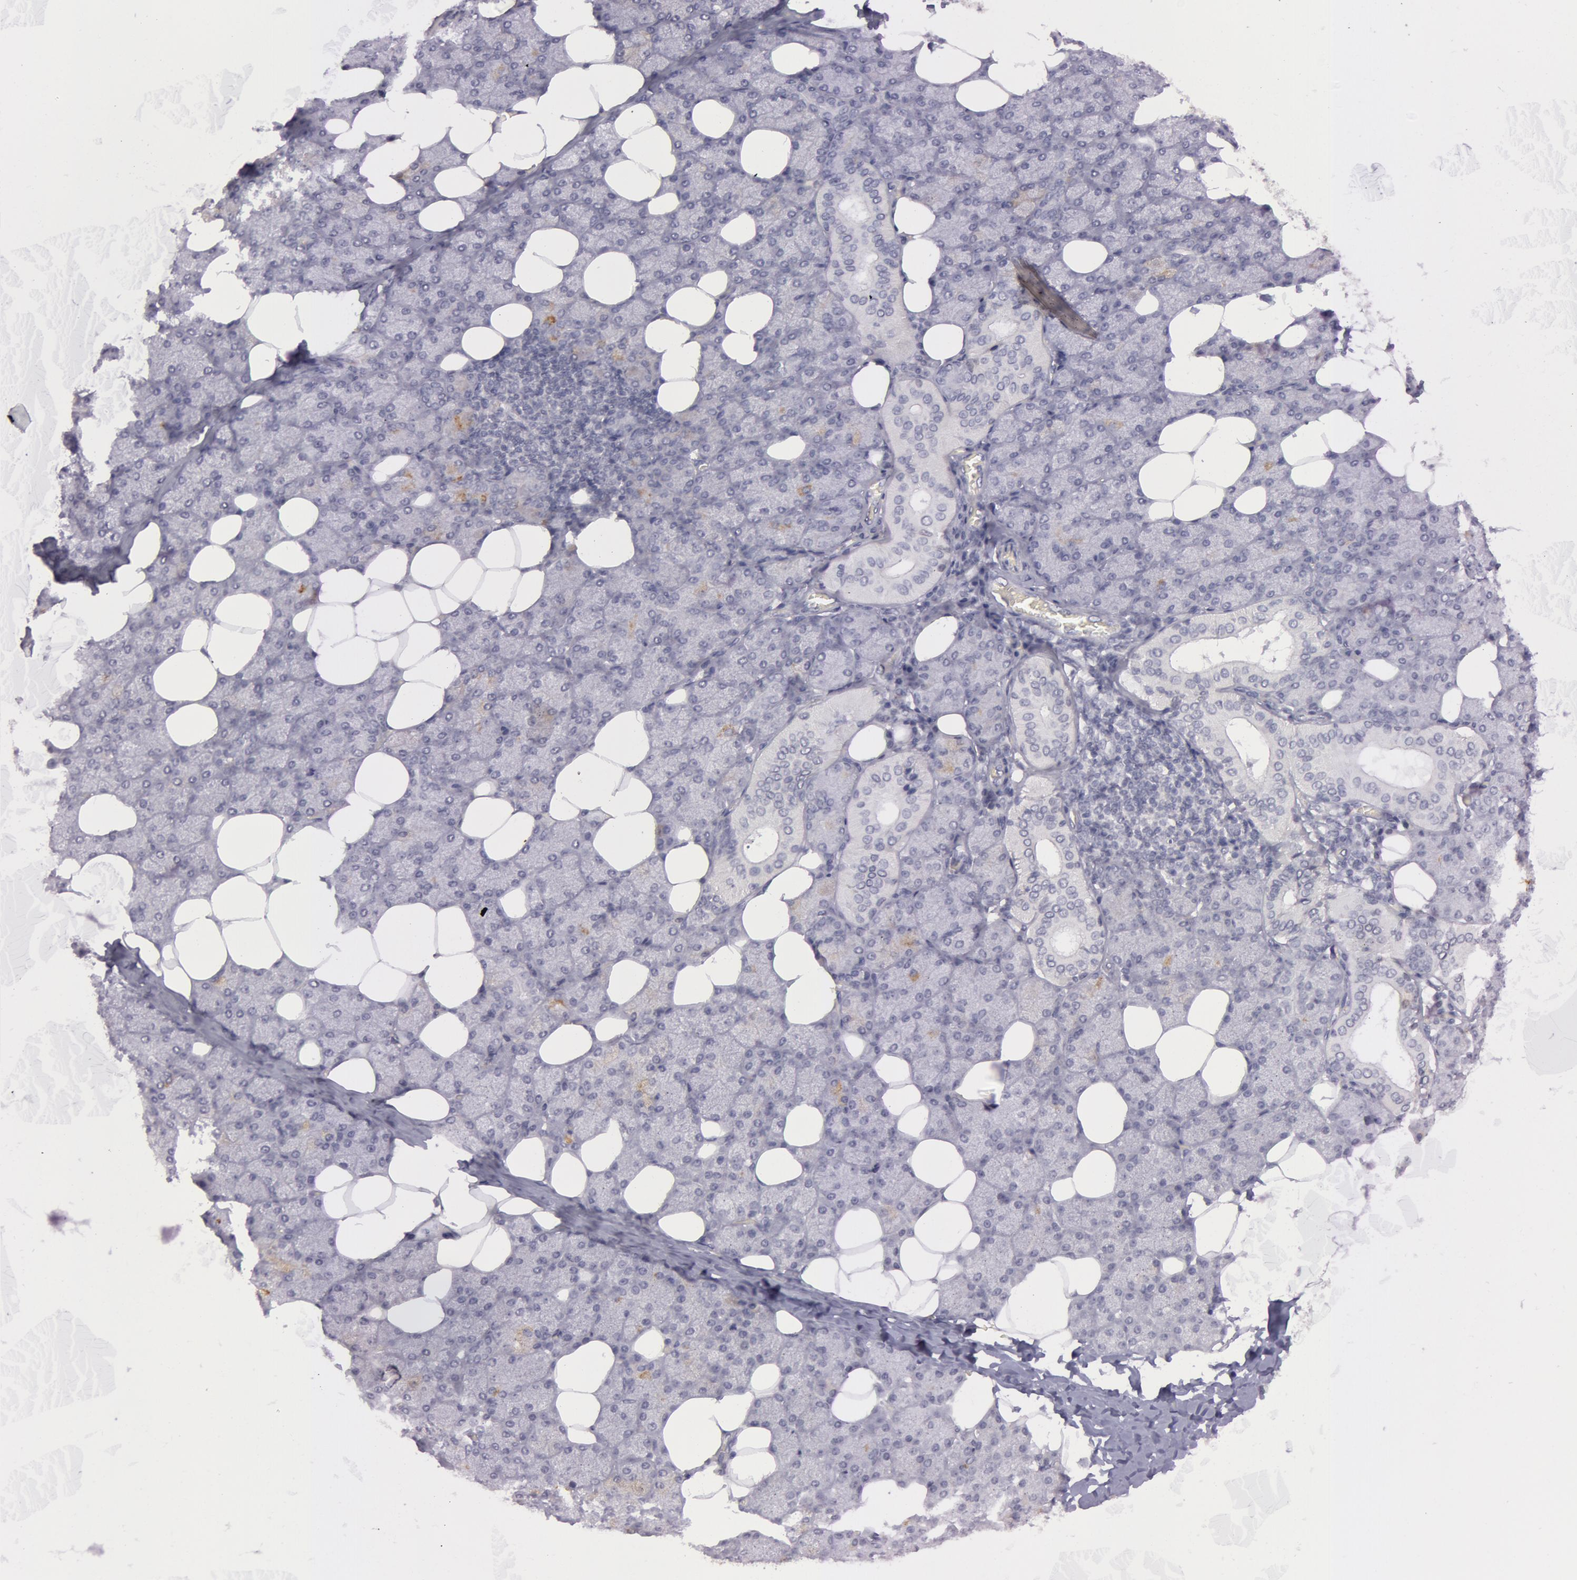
{"staining": {"intensity": "weak", "quantity": "<25%", "location": "cytoplasmic/membranous"}, "tissue": "salivary gland", "cell_type": "Glandular cells", "image_type": "normal", "snomed": [{"axis": "morphology", "description": "Normal tissue, NOS"}, {"axis": "topography", "description": "Lymph node"}, {"axis": "topography", "description": "Salivary gland"}], "caption": "Human salivary gland stained for a protein using IHC exhibits no expression in glandular cells.", "gene": "IL1RN", "patient": {"sex": "male", "age": 8}}